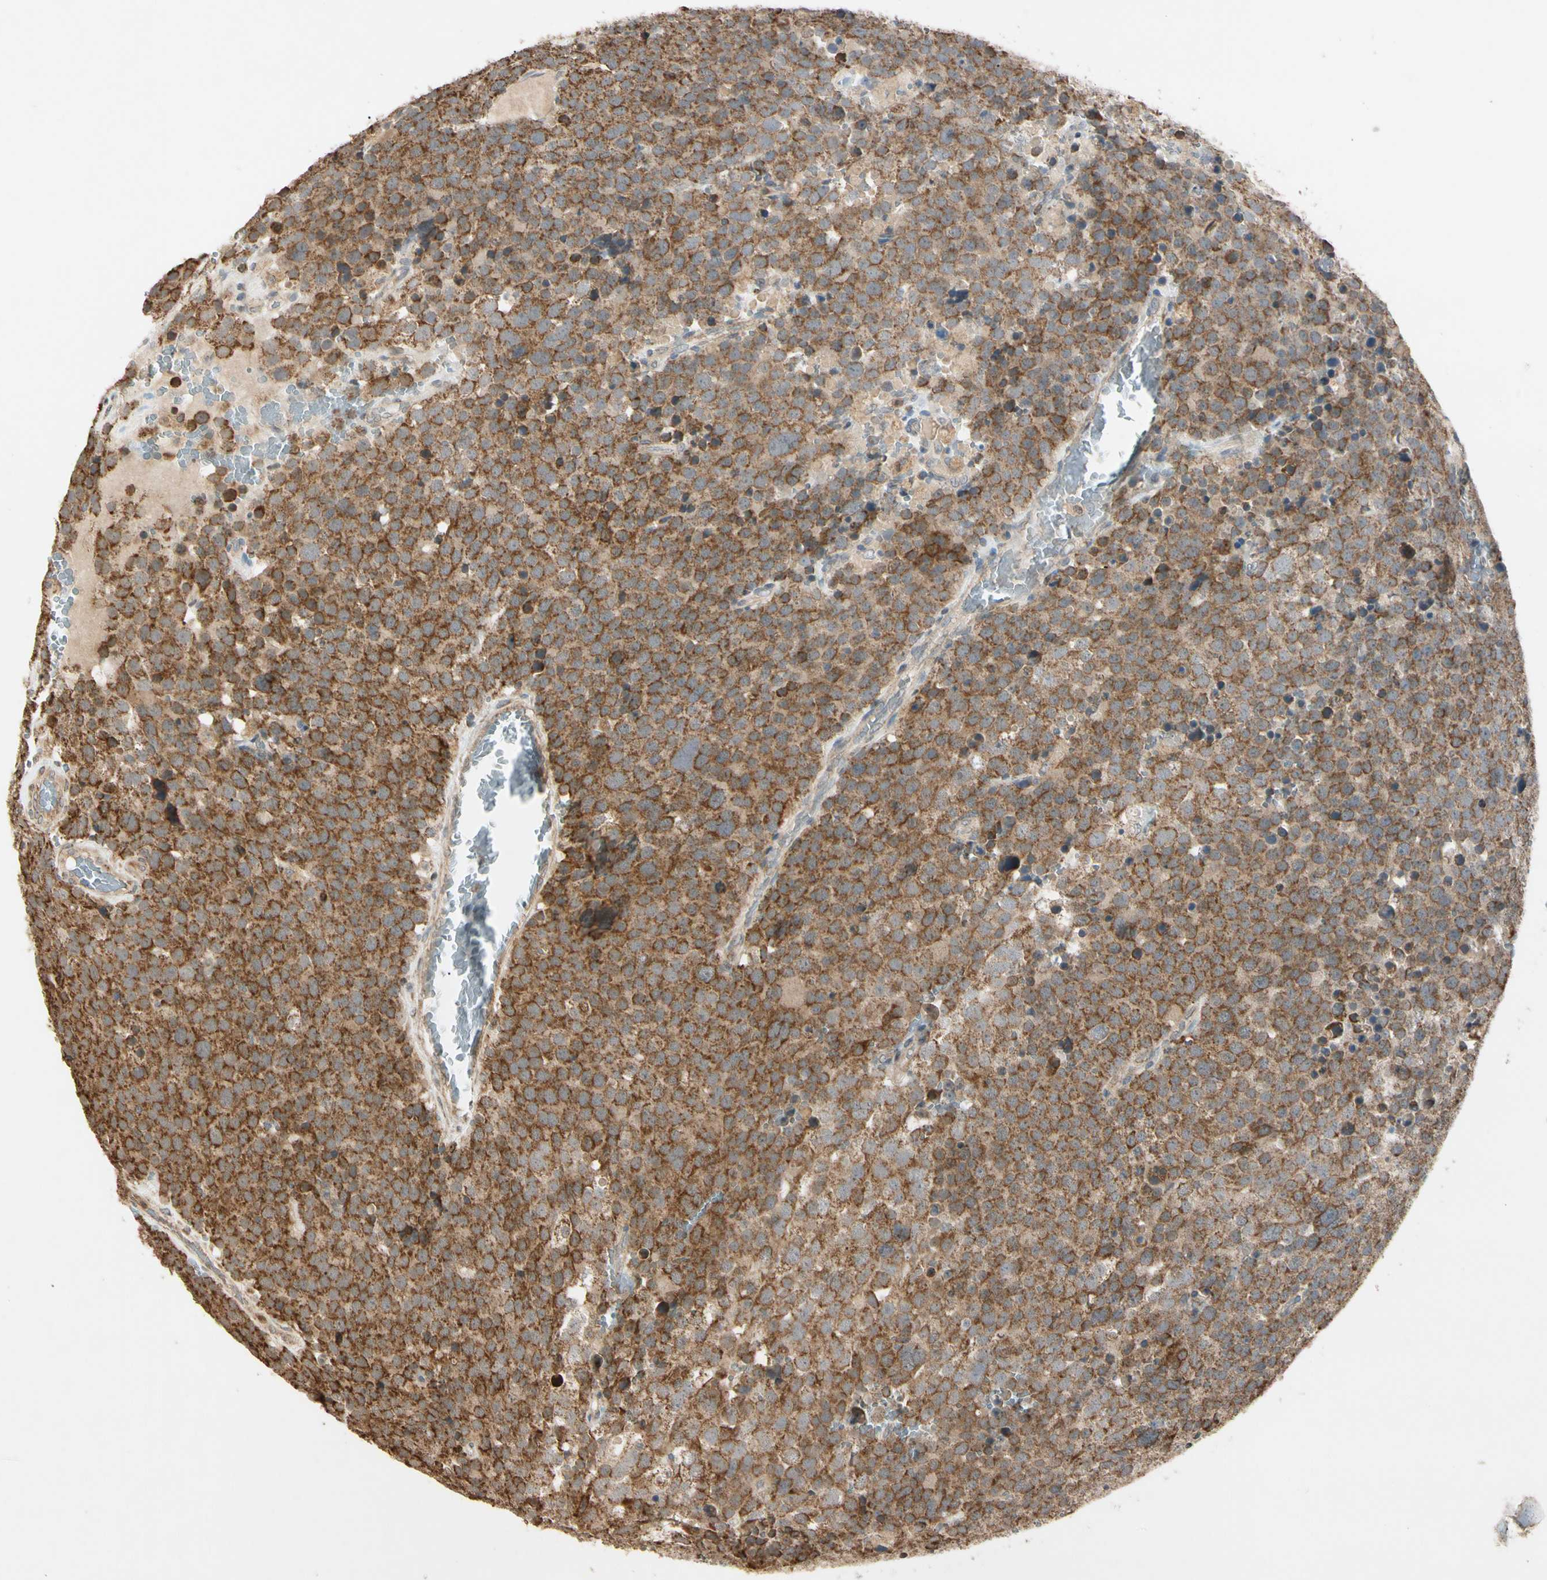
{"staining": {"intensity": "moderate", "quantity": ">75%", "location": "cytoplasmic/membranous"}, "tissue": "testis cancer", "cell_type": "Tumor cells", "image_type": "cancer", "snomed": [{"axis": "morphology", "description": "Seminoma, NOS"}, {"axis": "topography", "description": "Testis"}], "caption": "DAB (3,3'-diaminobenzidine) immunohistochemical staining of testis cancer (seminoma) exhibits moderate cytoplasmic/membranous protein staining in approximately >75% of tumor cells. (IHC, brightfield microscopy, high magnification).", "gene": "PRDX5", "patient": {"sex": "male", "age": 71}}